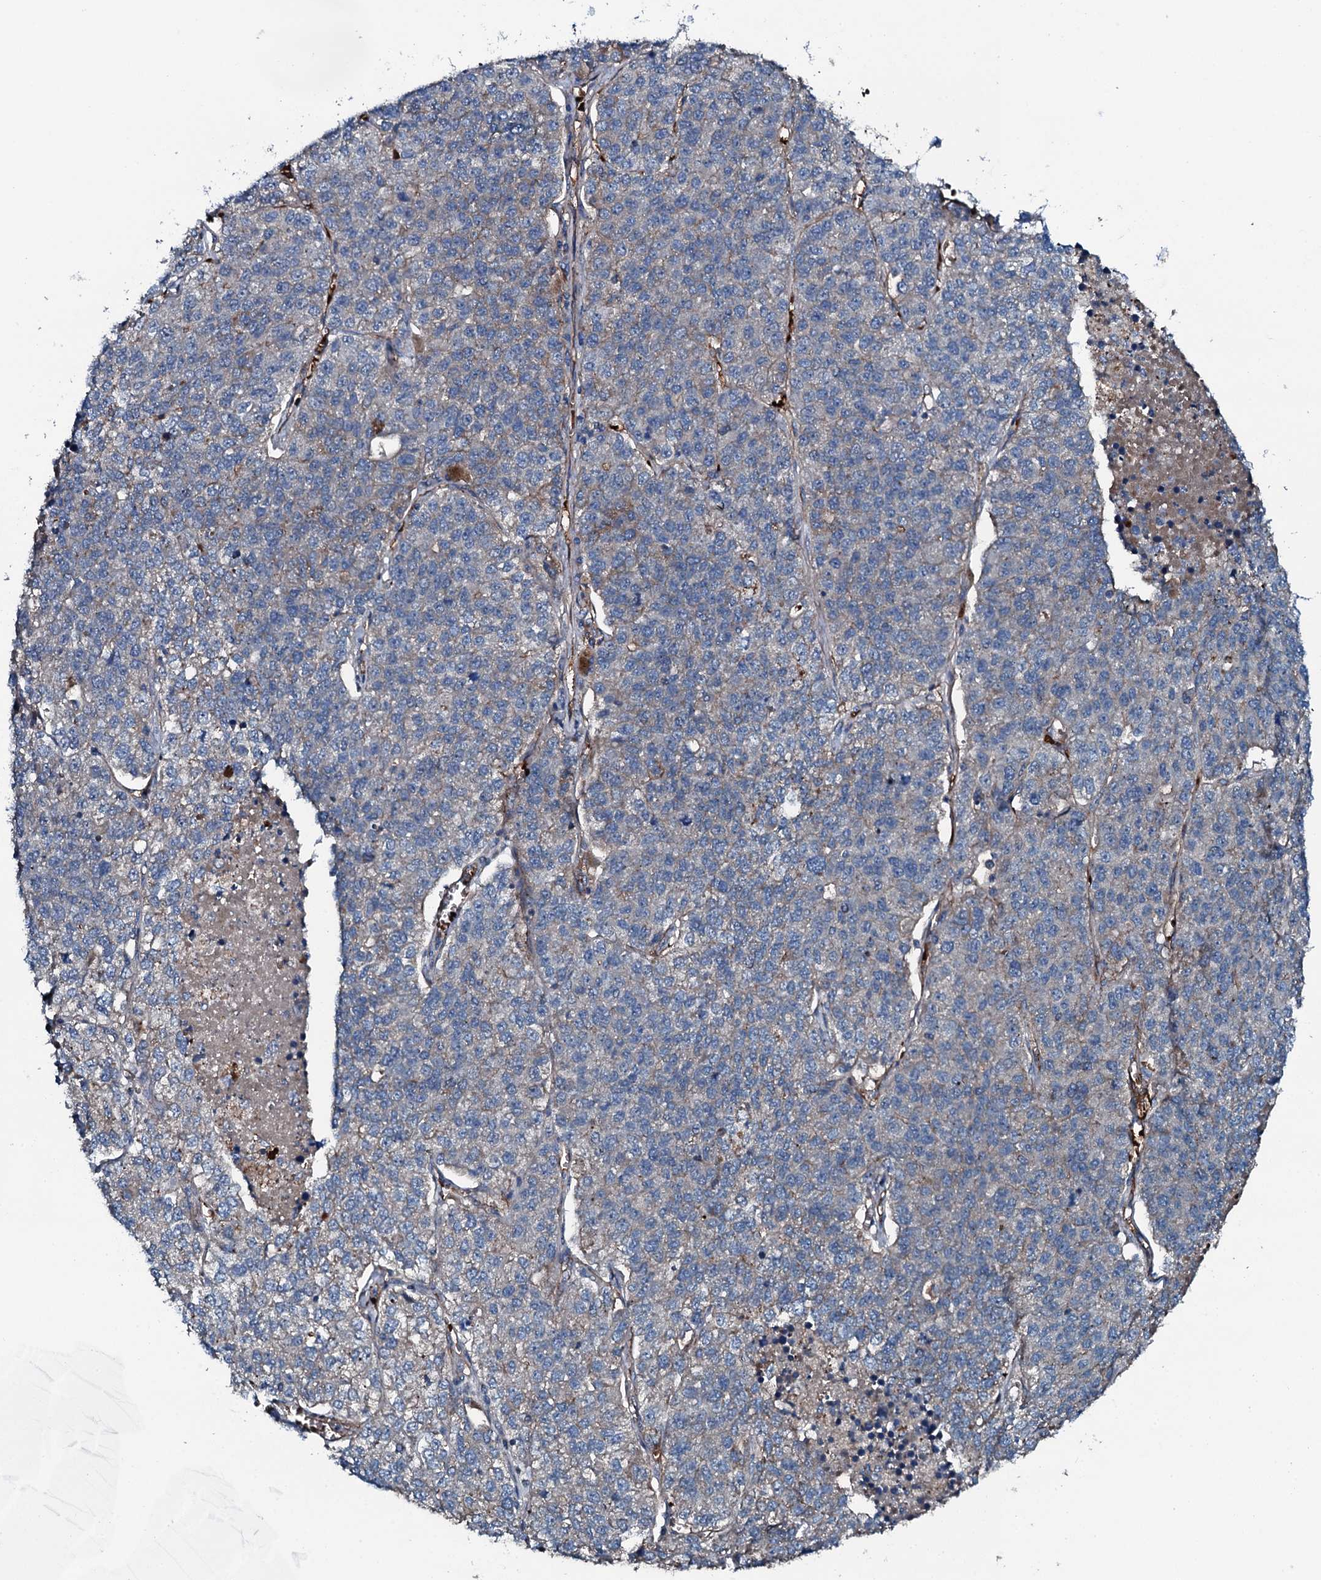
{"staining": {"intensity": "negative", "quantity": "none", "location": "none"}, "tissue": "lung cancer", "cell_type": "Tumor cells", "image_type": "cancer", "snomed": [{"axis": "morphology", "description": "Adenocarcinoma, NOS"}, {"axis": "topography", "description": "Lung"}], "caption": "IHC histopathology image of human adenocarcinoma (lung) stained for a protein (brown), which demonstrates no positivity in tumor cells. (IHC, brightfield microscopy, high magnification).", "gene": "TRIM7", "patient": {"sex": "male", "age": 49}}